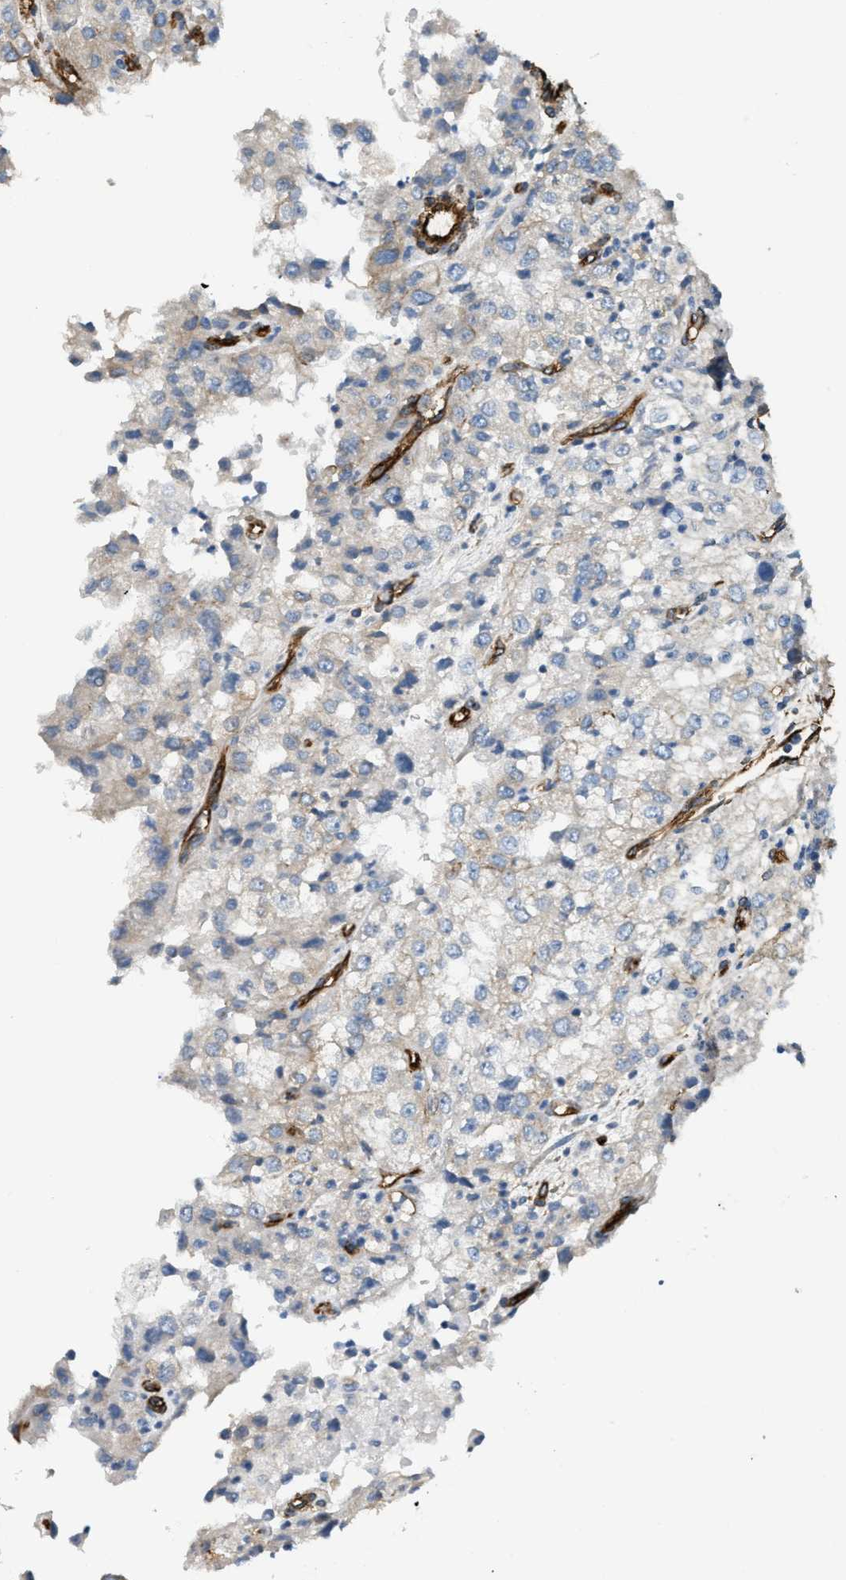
{"staining": {"intensity": "negative", "quantity": "none", "location": "none"}, "tissue": "renal cancer", "cell_type": "Tumor cells", "image_type": "cancer", "snomed": [{"axis": "morphology", "description": "Adenocarcinoma, NOS"}, {"axis": "topography", "description": "Kidney"}], "caption": "Immunohistochemistry image of human renal adenocarcinoma stained for a protein (brown), which shows no staining in tumor cells.", "gene": "TMEM43", "patient": {"sex": "female", "age": 54}}